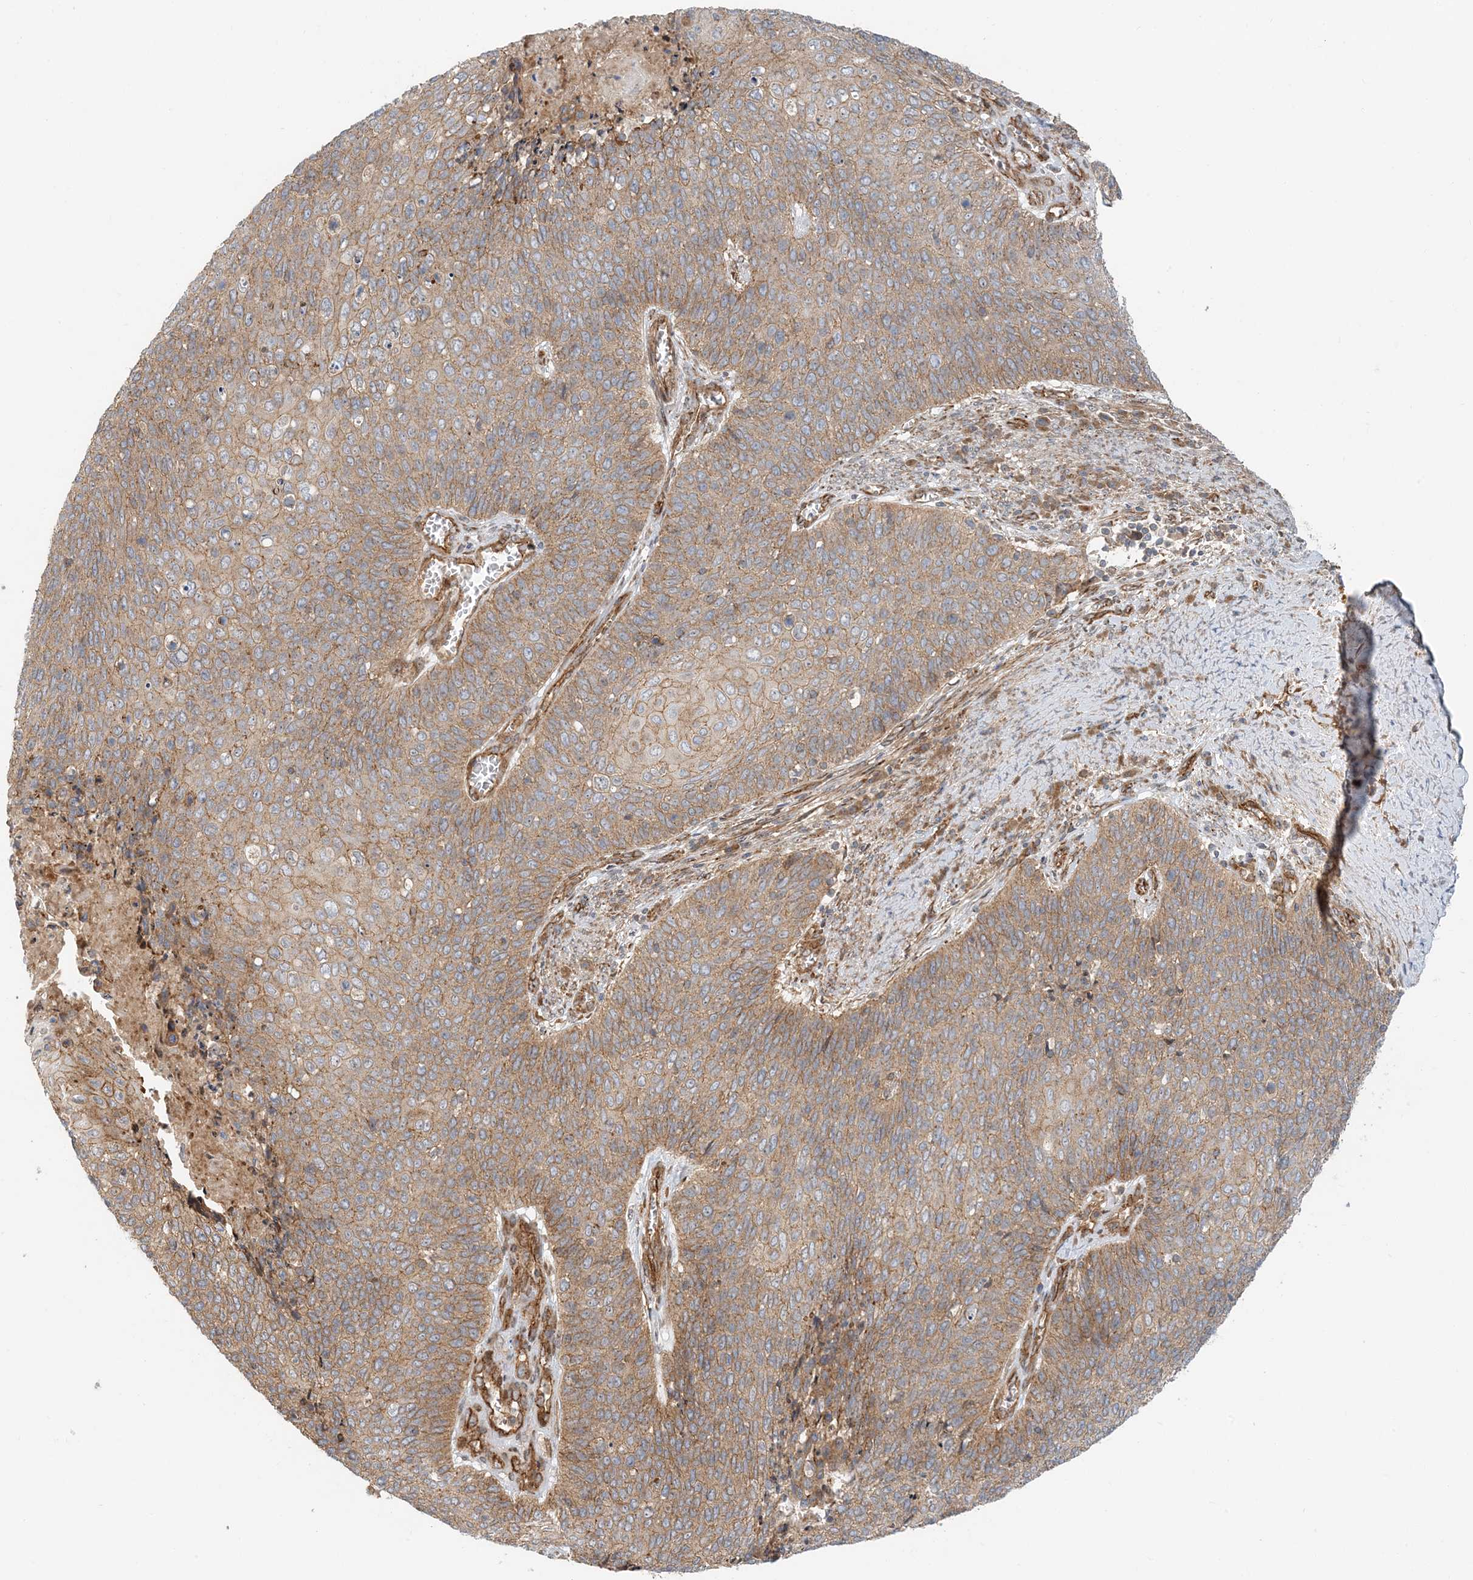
{"staining": {"intensity": "moderate", "quantity": ">75%", "location": "cytoplasmic/membranous"}, "tissue": "cervical cancer", "cell_type": "Tumor cells", "image_type": "cancer", "snomed": [{"axis": "morphology", "description": "Squamous cell carcinoma, NOS"}, {"axis": "topography", "description": "Cervix"}], "caption": "Tumor cells display moderate cytoplasmic/membranous expression in approximately >75% of cells in squamous cell carcinoma (cervical). Immunohistochemistry stains the protein of interest in brown and the nuclei are stained blue.", "gene": "MYL5", "patient": {"sex": "female", "age": 39}}